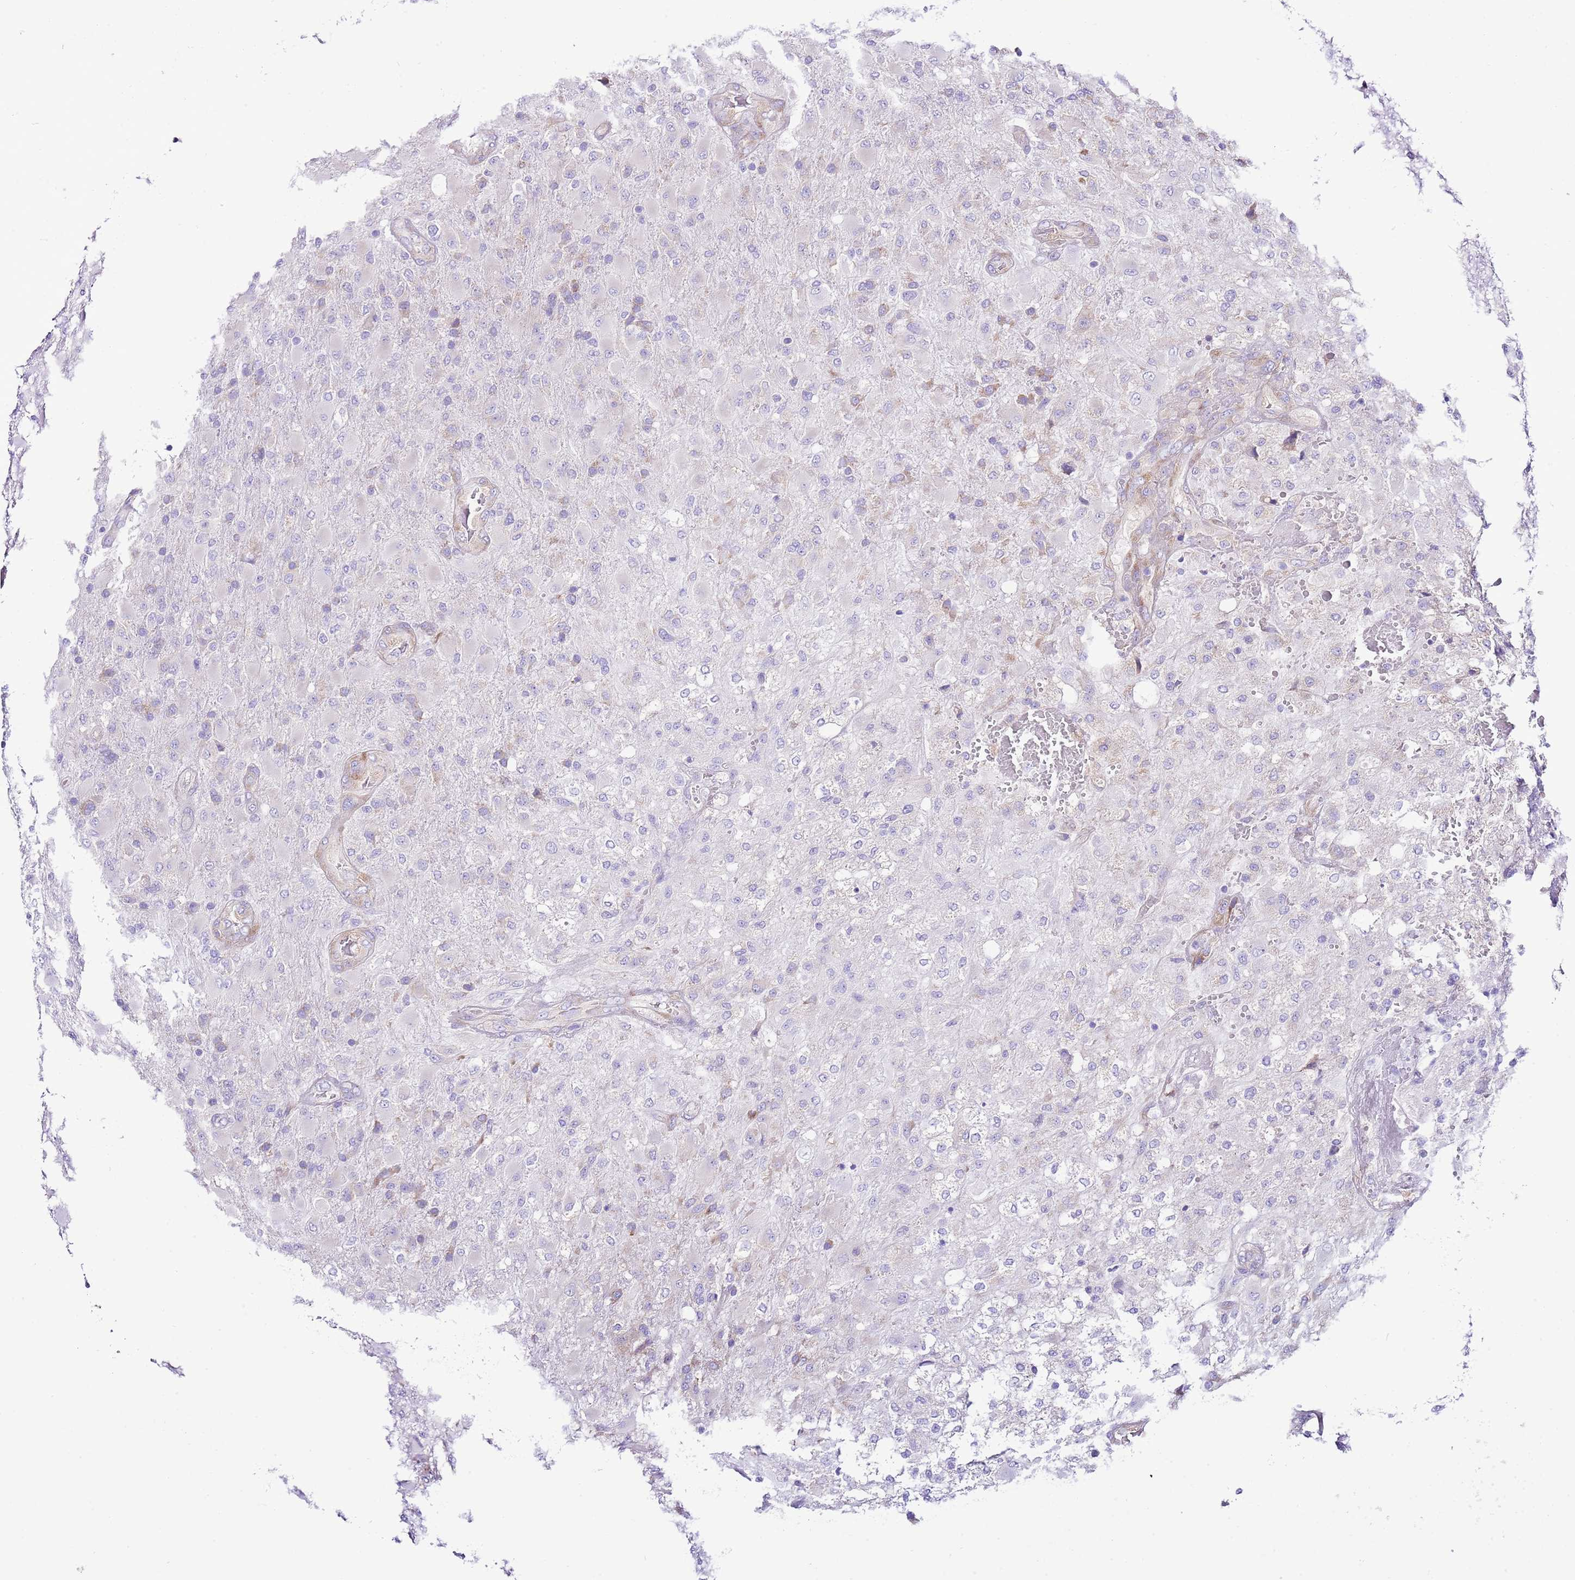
{"staining": {"intensity": "negative", "quantity": "none", "location": "none"}, "tissue": "glioma", "cell_type": "Tumor cells", "image_type": "cancer", "snomed": [{"axis": "morphology", "description": "Glioma, malignant, Low grade"}, {"axis": "topography", "description": "Brain"}], "caption": "Tumor cells show no significant protein positivity in glioma.", "gene": "RPS10", "patient": {"sex": "male", "age": 65}}